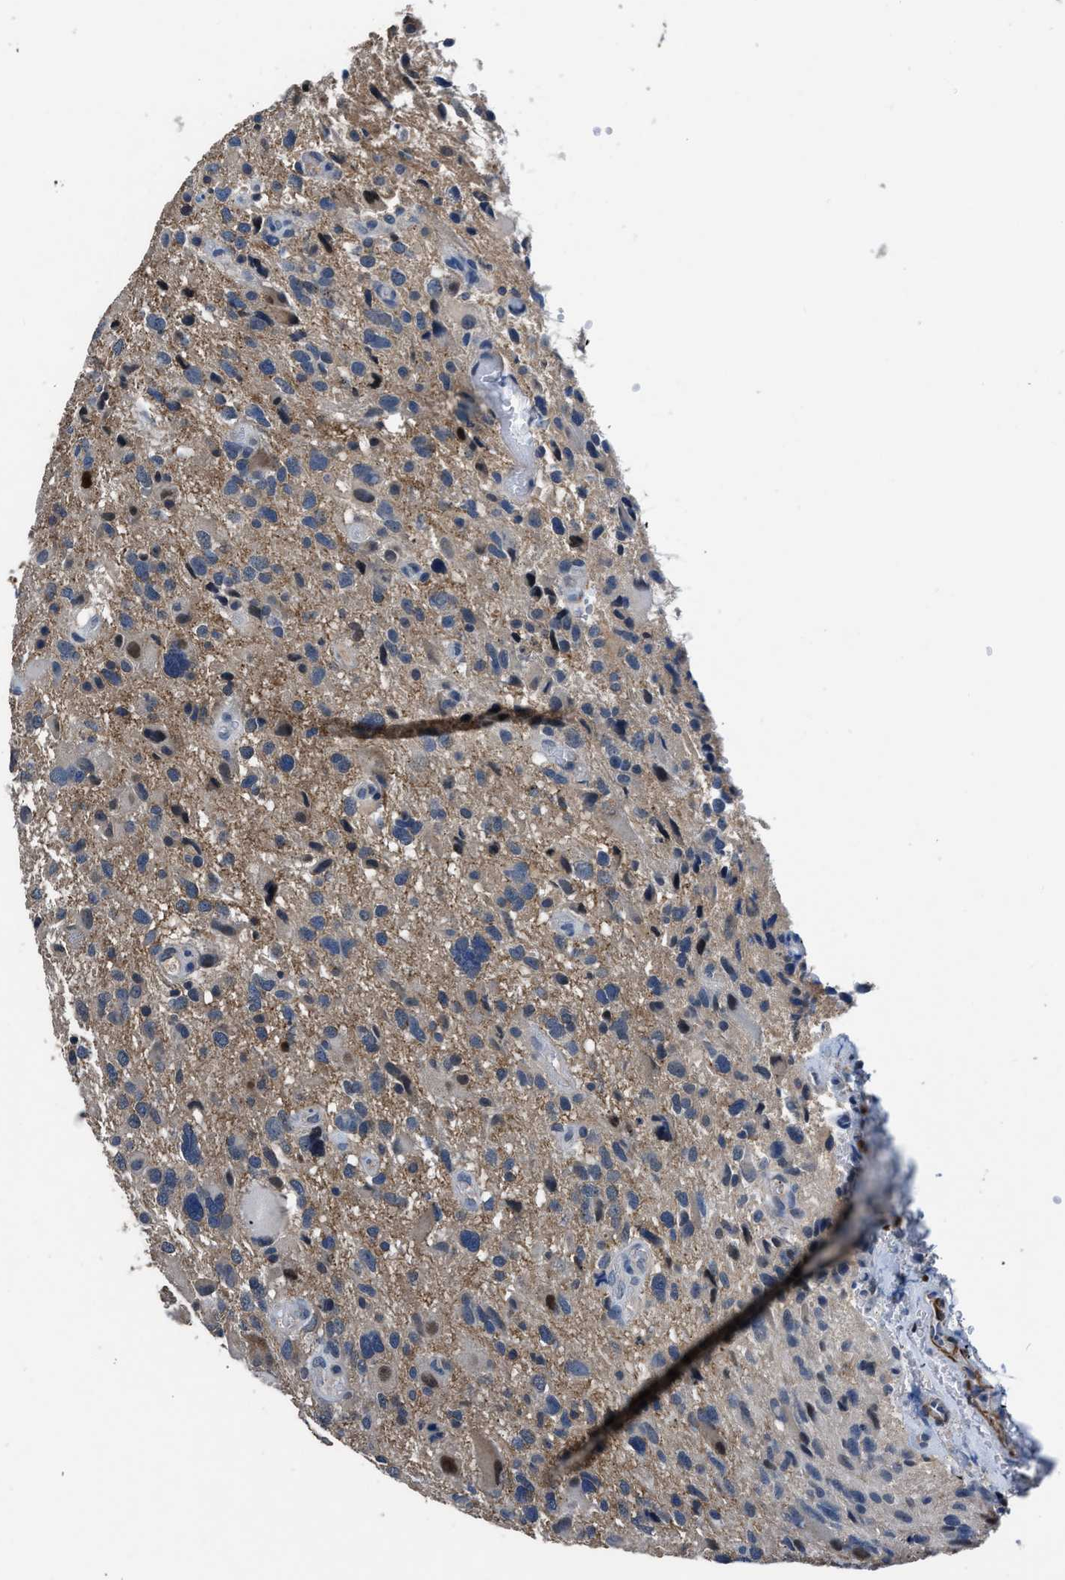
{"staining": {"intensity": "moderate", "quantity": "<25%", "location": "nuclear"}, "tissue": "glioma", "cell_type": "Tumor cells", "image_type": "cancer", "snomed": [{"axis": "morphology", "description": "Glioma, malignant, High grade"}, {"axis": "topography", "description": "Brain"}], "caption": "A low amount of moderate nuclear staining is appreciated in approximately <25% of tumor cells in malignant glioma (high-grade) tissue.", "gene": "LANCL2", "patient": {"sex": "male", "age": 33}}